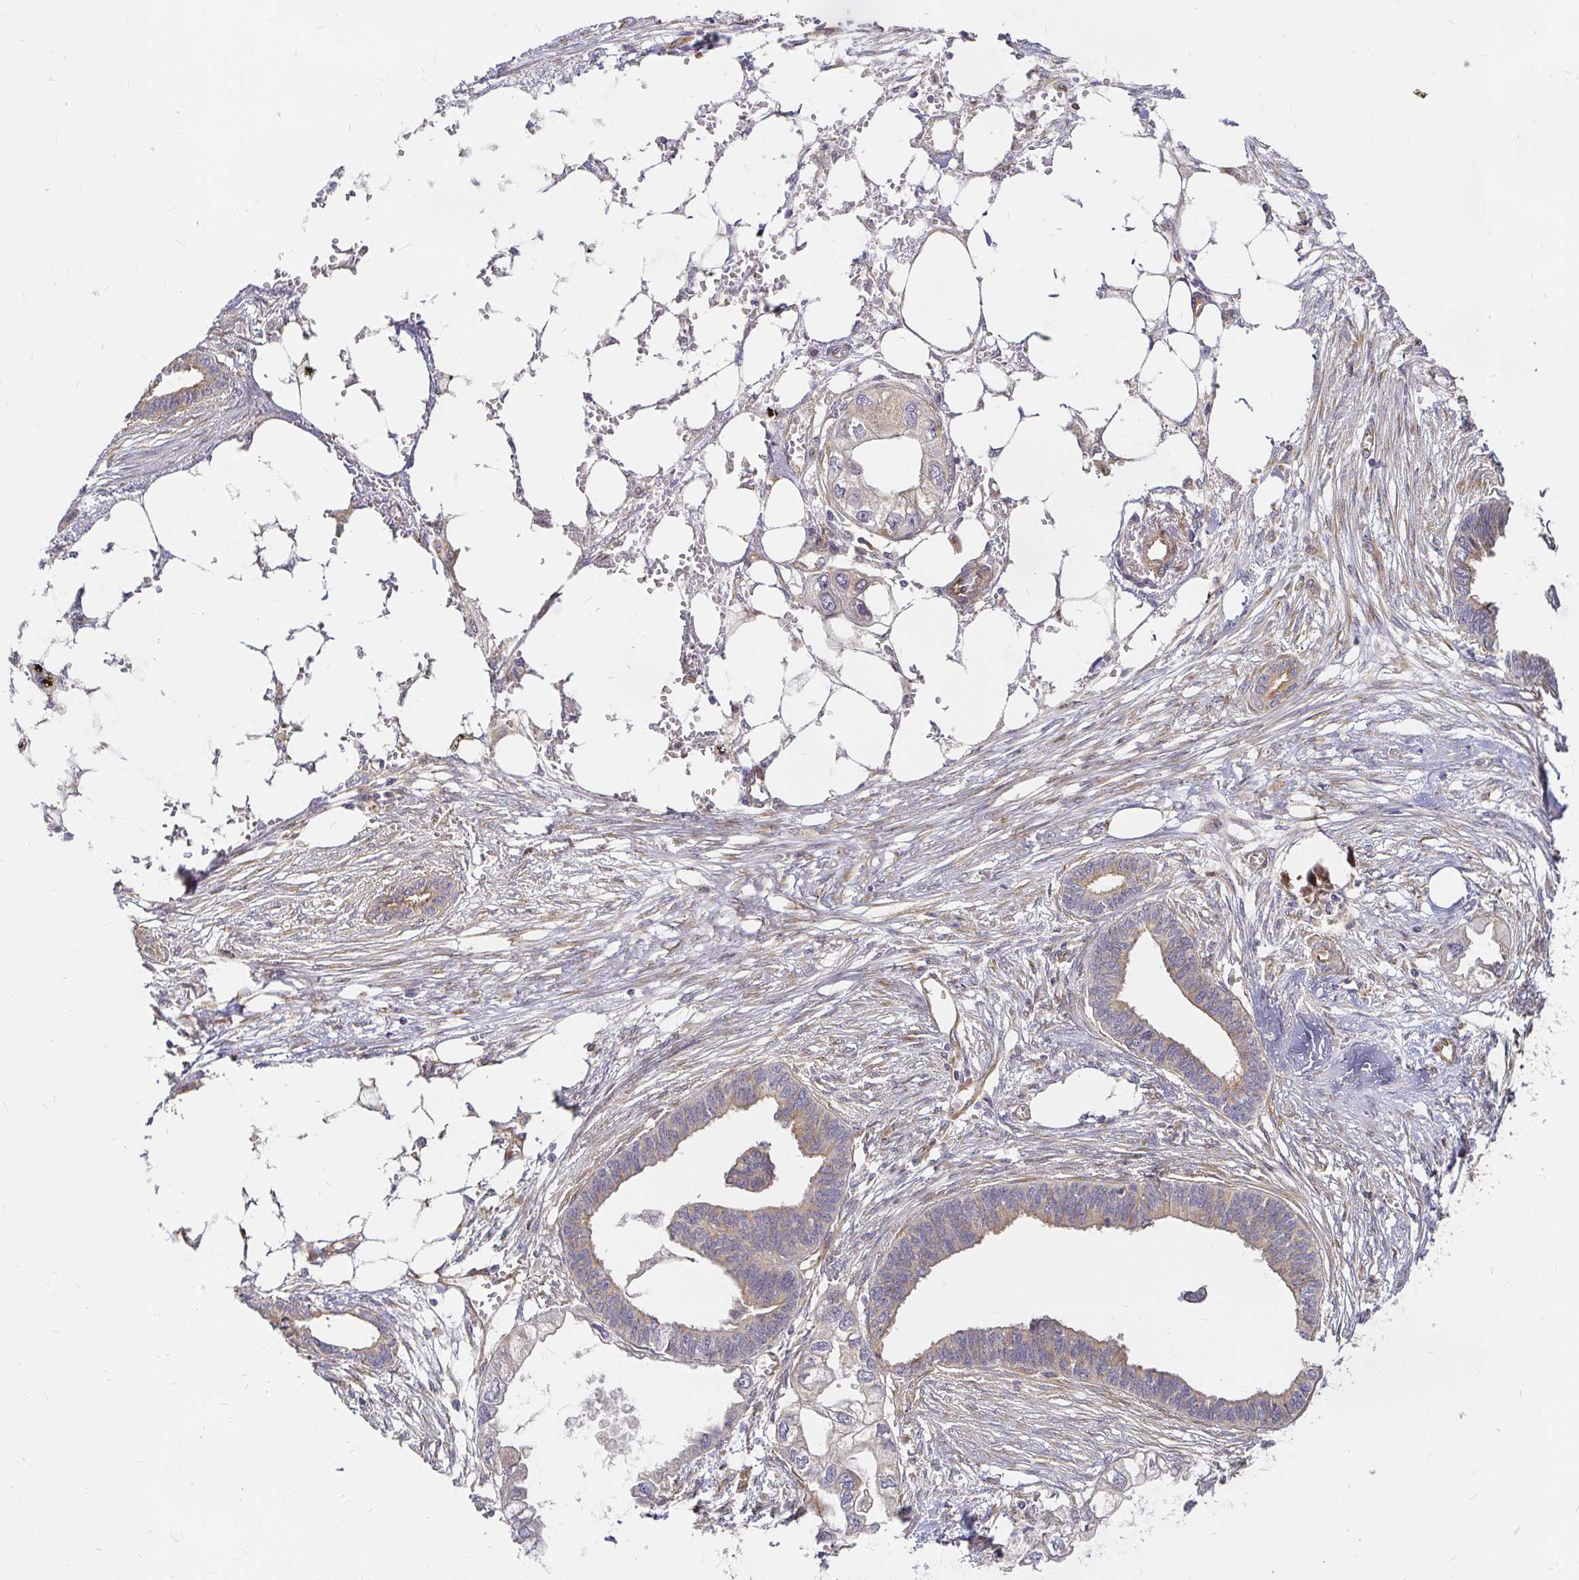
{"staining": {"intensity": "weak", "quantity": "<25%", "location": "cytoplasmic/membranous"}, "tissue": "endometrial cancer", "cell_type": "Tumor cells", "image_type": "cancer", "snomed": [{"axis": "morphology", "description": "Adenocarcinoma, NOS"}, {"axis": "morphology", "description": "Adenocarcinoma, metastatic, NOS"}, {"axis": "topography", "description": "Adipose tissue"}, {"axis": "topography", "description": "Endometrium"}], "caption": "This is an IHC image of endometrial cancer. There is no positivity in tumor cells.", "gene": "KIF5B", "patient": {"sex": "female", "age": 67}}